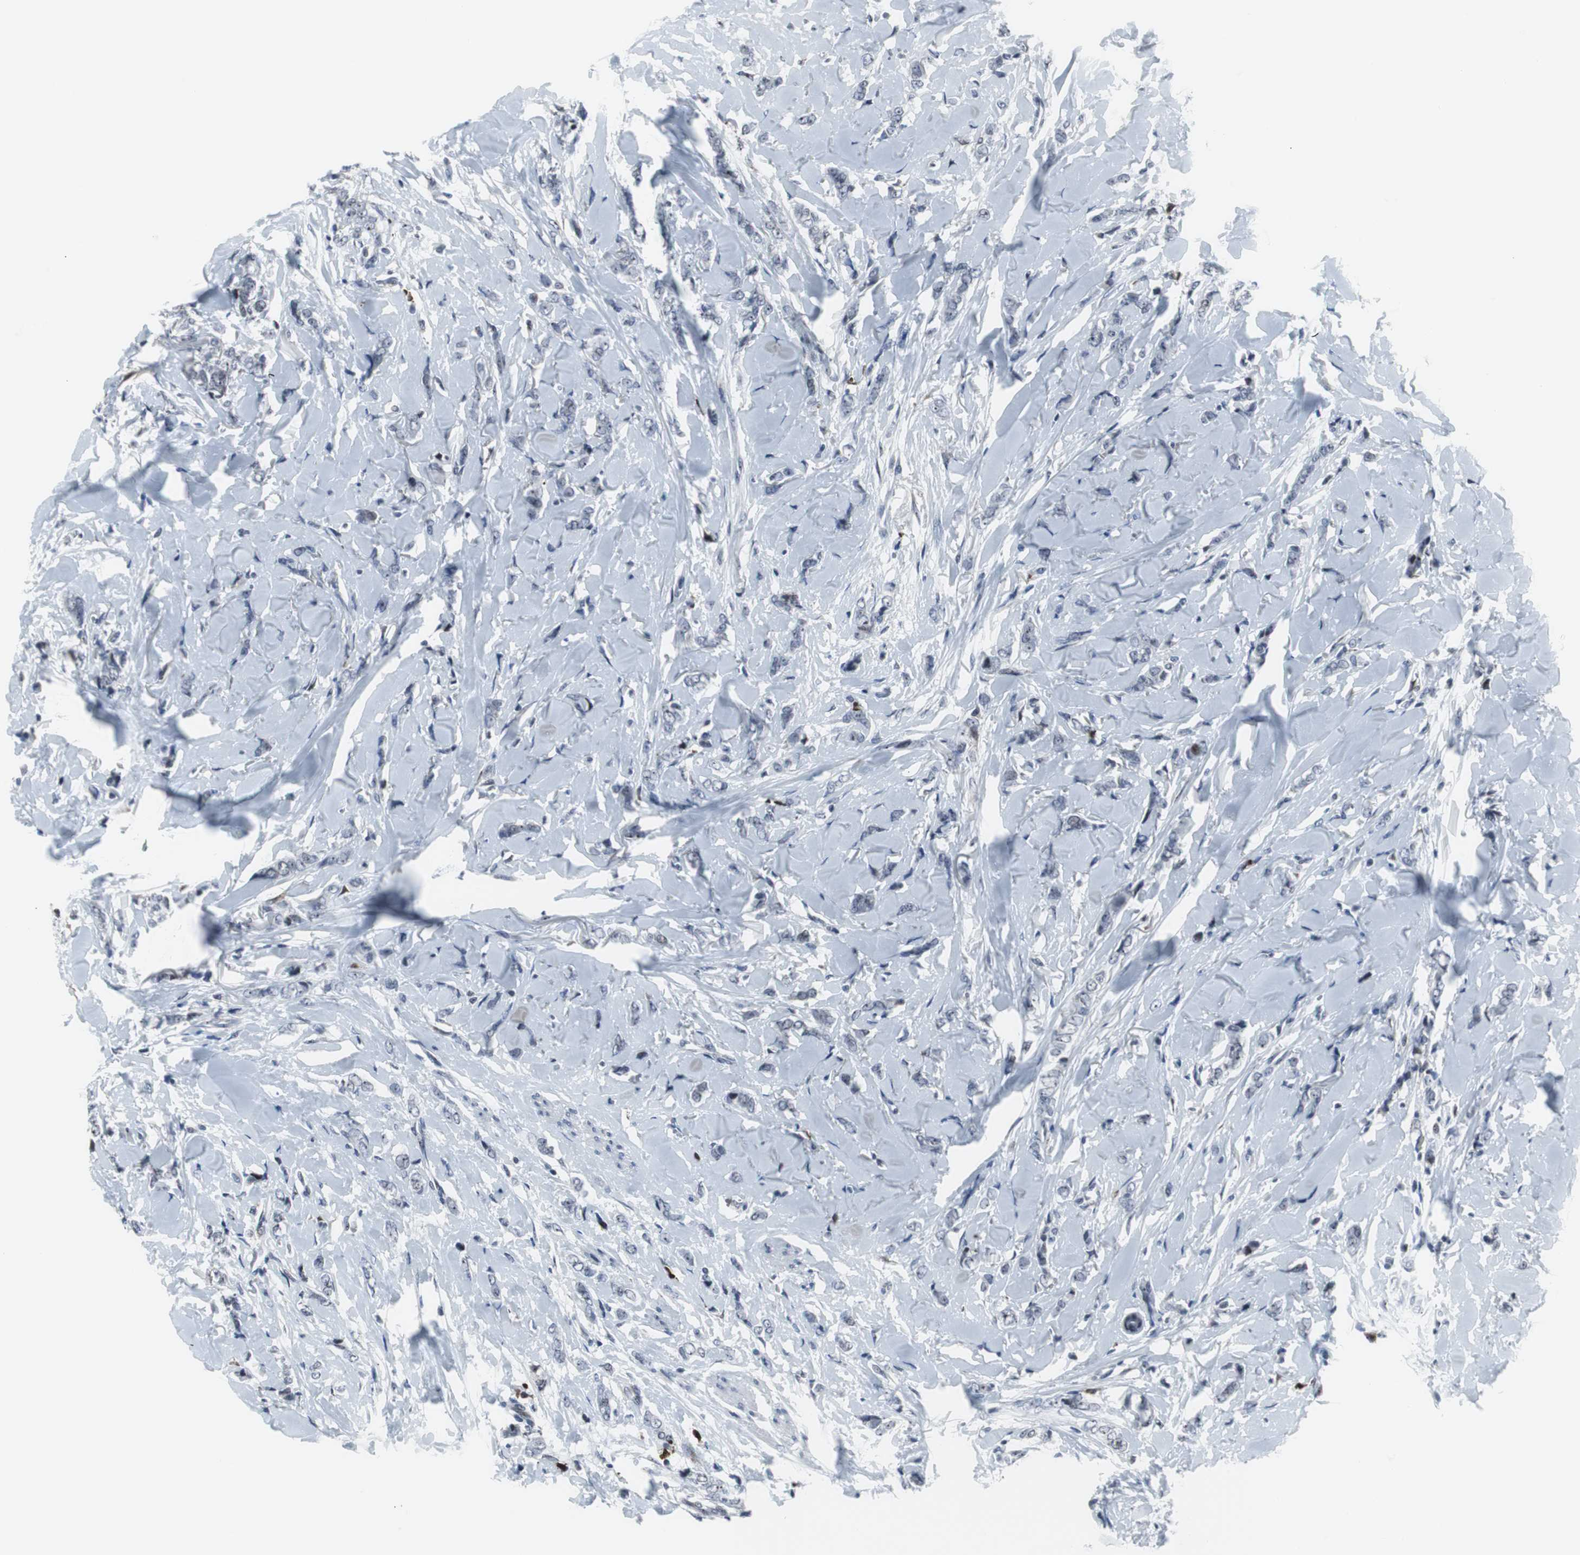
{"staining": {"intensity": "negative", "quantity": "none", "location": "none"}, "tissue": "breast cancer", "cell_type": "Tumor cells", "image_type": "cancer", "snomed": [{"axis": "morphology", "description": "Lobular carcinoma"}, {"axis": "topography", "description": "Skin"}, {"axis": "topography", "description": "Breast"}], "caption": "IHC of human breast cancer demonstrates no positivity in tumor cells. The staining was performed using DAB (3,3'-diaminobenzidine) to visualize the protein expression in brown, while the nuclei were stained in blue with hematoxylin (Magnification: 20x).", "gene": "DOK1", "patient": {"sex": "female", "age": 46}}